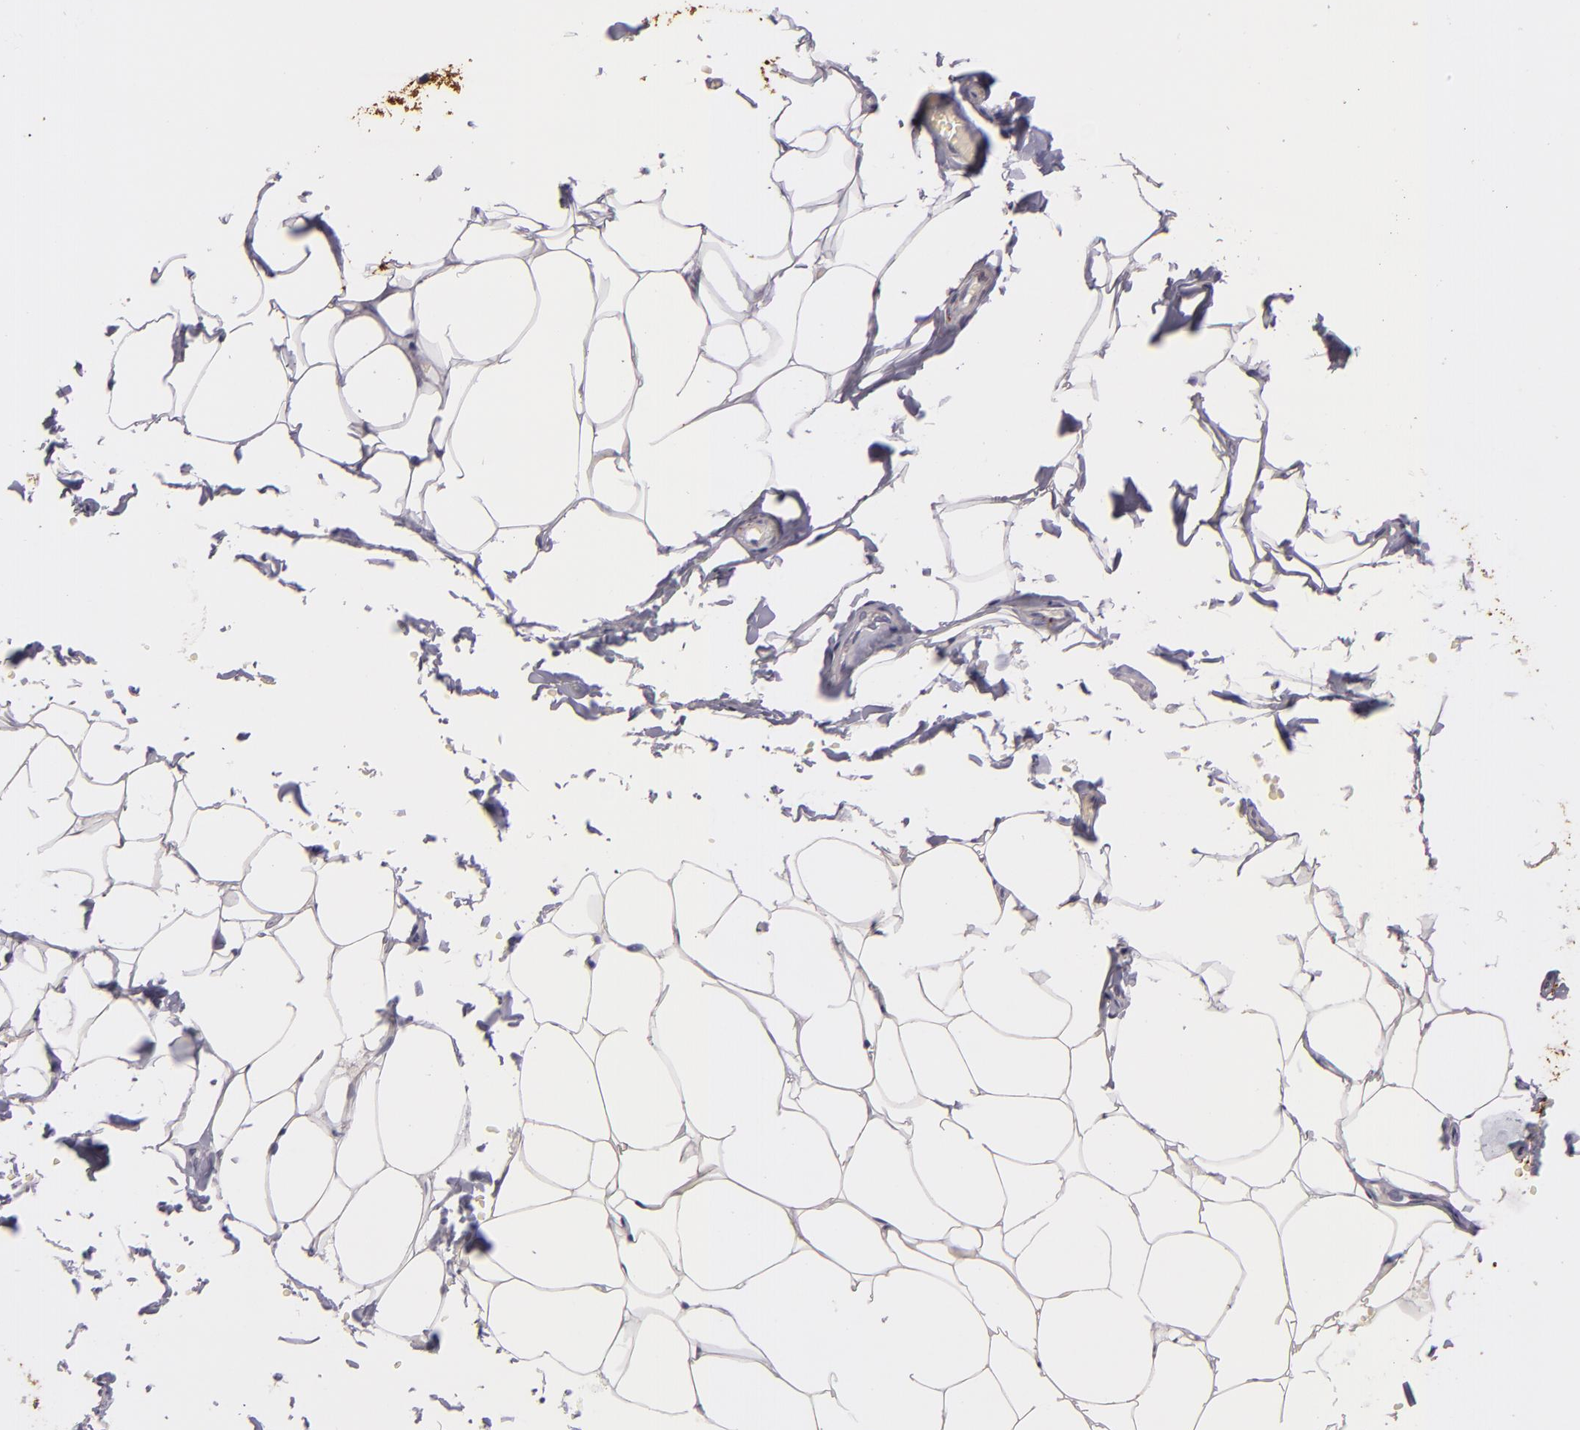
{"staining": {"intensity": "negative", "quantity": "none", "location": "none"}, "tissue": "adipose tissue", "cell_type": "Adipocytes", "image_type": "normal", "snomed": [{"axis": "morphology", "description": "Normal tissue, NOS"}, {"axis": "topography", "description": "Soft tissue"}, {"axis": "topography", "description": "Peripheral nerve tissue"}], "caption": "High power microscopy photomicrograph of an immunohistochemistry (IHC) image of benign adipose tissue, revealing no significant positivity in adipocytes.", "gene": "SNCB", "patient": {"sex": "female", "age": 68}}